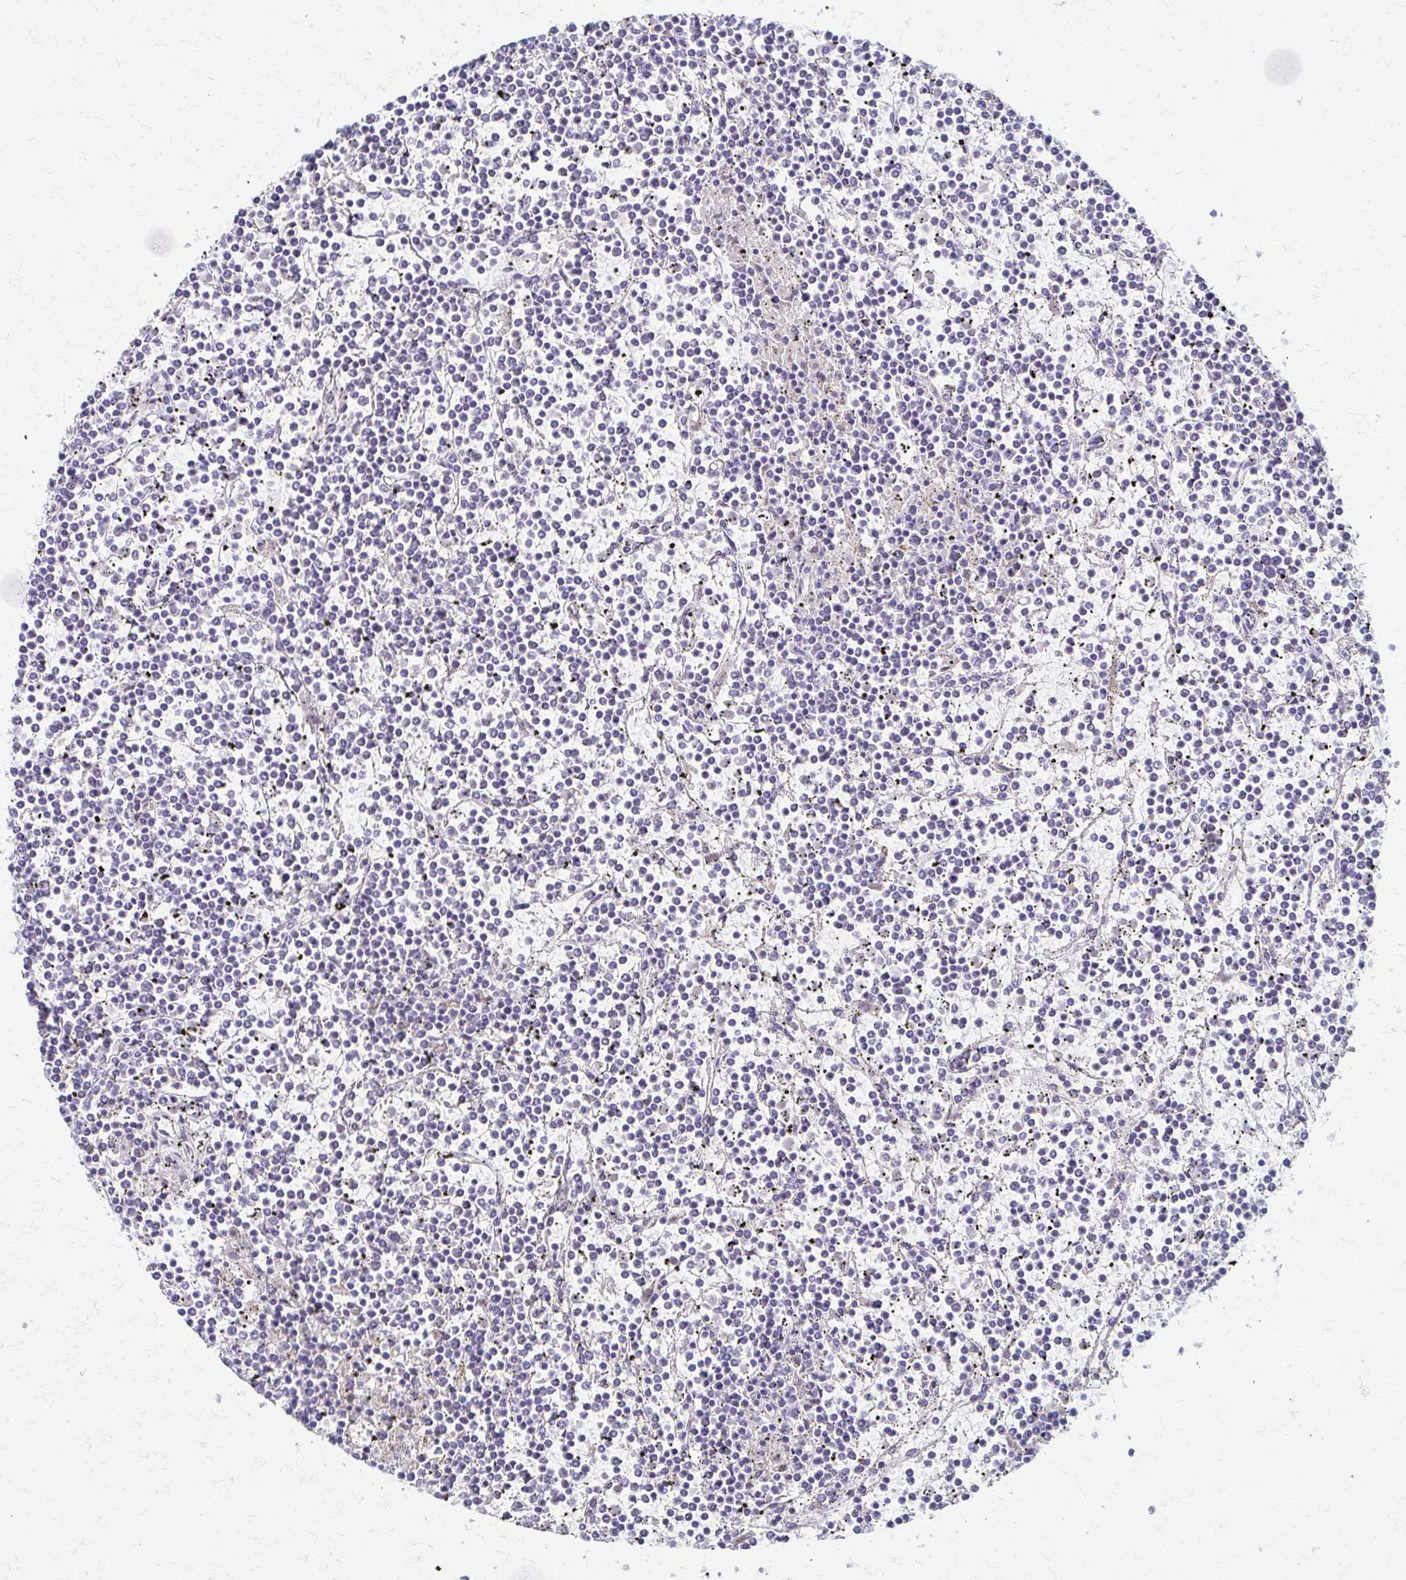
{"staining": {"intensity": "negative", "quantity": "none", "location": "none"}, "tissue": "lymphoma", "cell_type": "Tumor cells", "image_type": "cancer", "snomed": [{"axis": "morphology", "description": "Malignant lymphoma, non-Hodgkin's type, Low grade"}, {"axis": "topography", "description": "Spleen"}], "caption": "High power microscopy photomicrograph of an immunohistochemistry histopathology image of malignant lymphoma, non-Hodgkin's type (low-grade), revealing no significant staining in tumor cells.", "gene": "TM9SF1", "patient": {"sex": "female", "age": 19}}